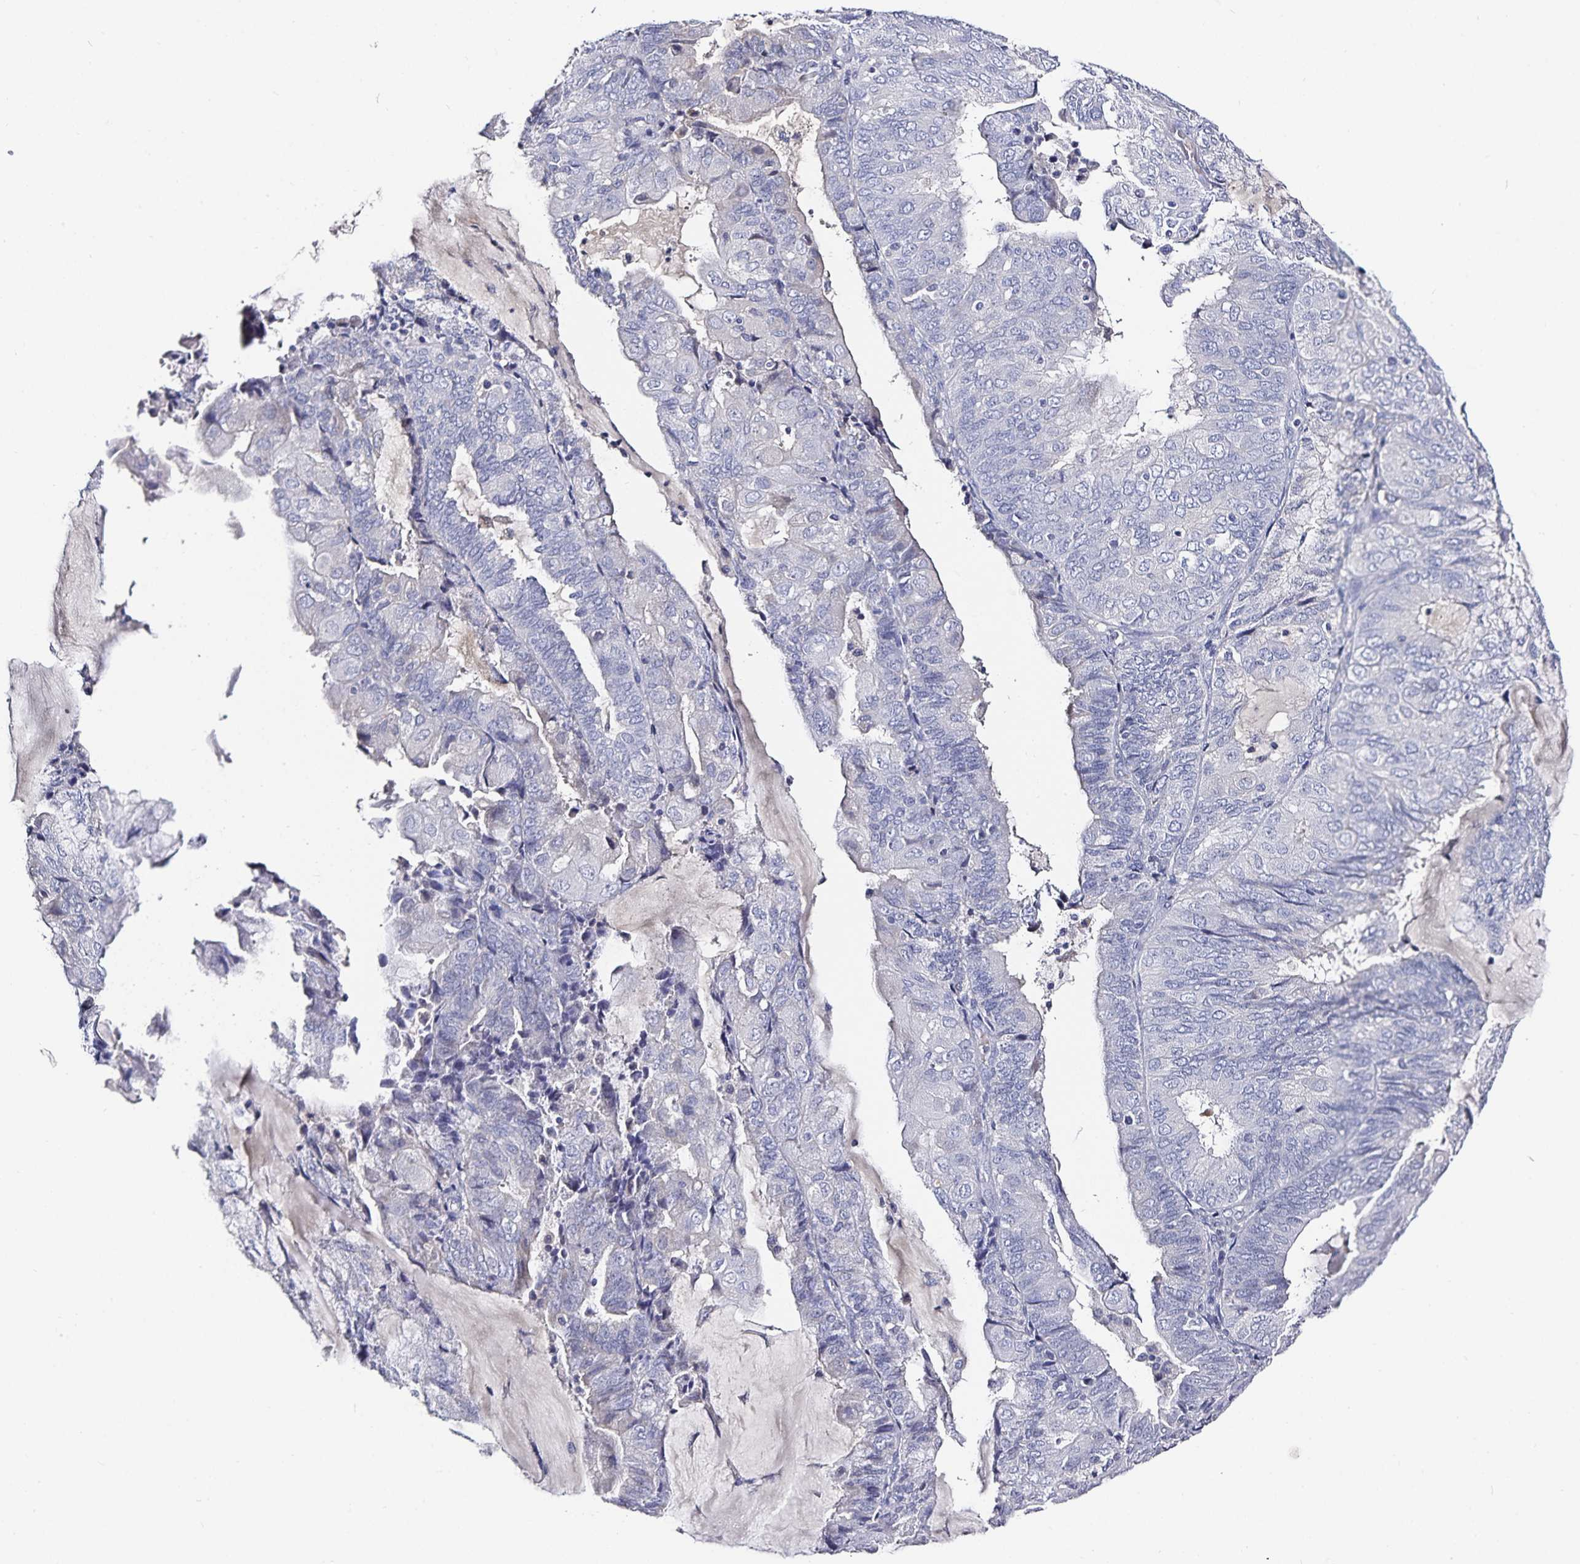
{"staining": {"intensity": "negative", "quantity": "none", "location": "none"}, "tissue": "endometrial cancer", "cell_type": "Tumor cells", "image_type": "cancer", "snomed": [{"axis": "morphology", "description": "Adenocarcinoma, NOS"}, {"axis": "topography", "description": "Endometrium"}], "caption": "Photomicrograph shows no protein staining in tumor cells of endometrial cancer tissue.", "gene": "TTR", "patient": {"sex": "female", "age": 81}}